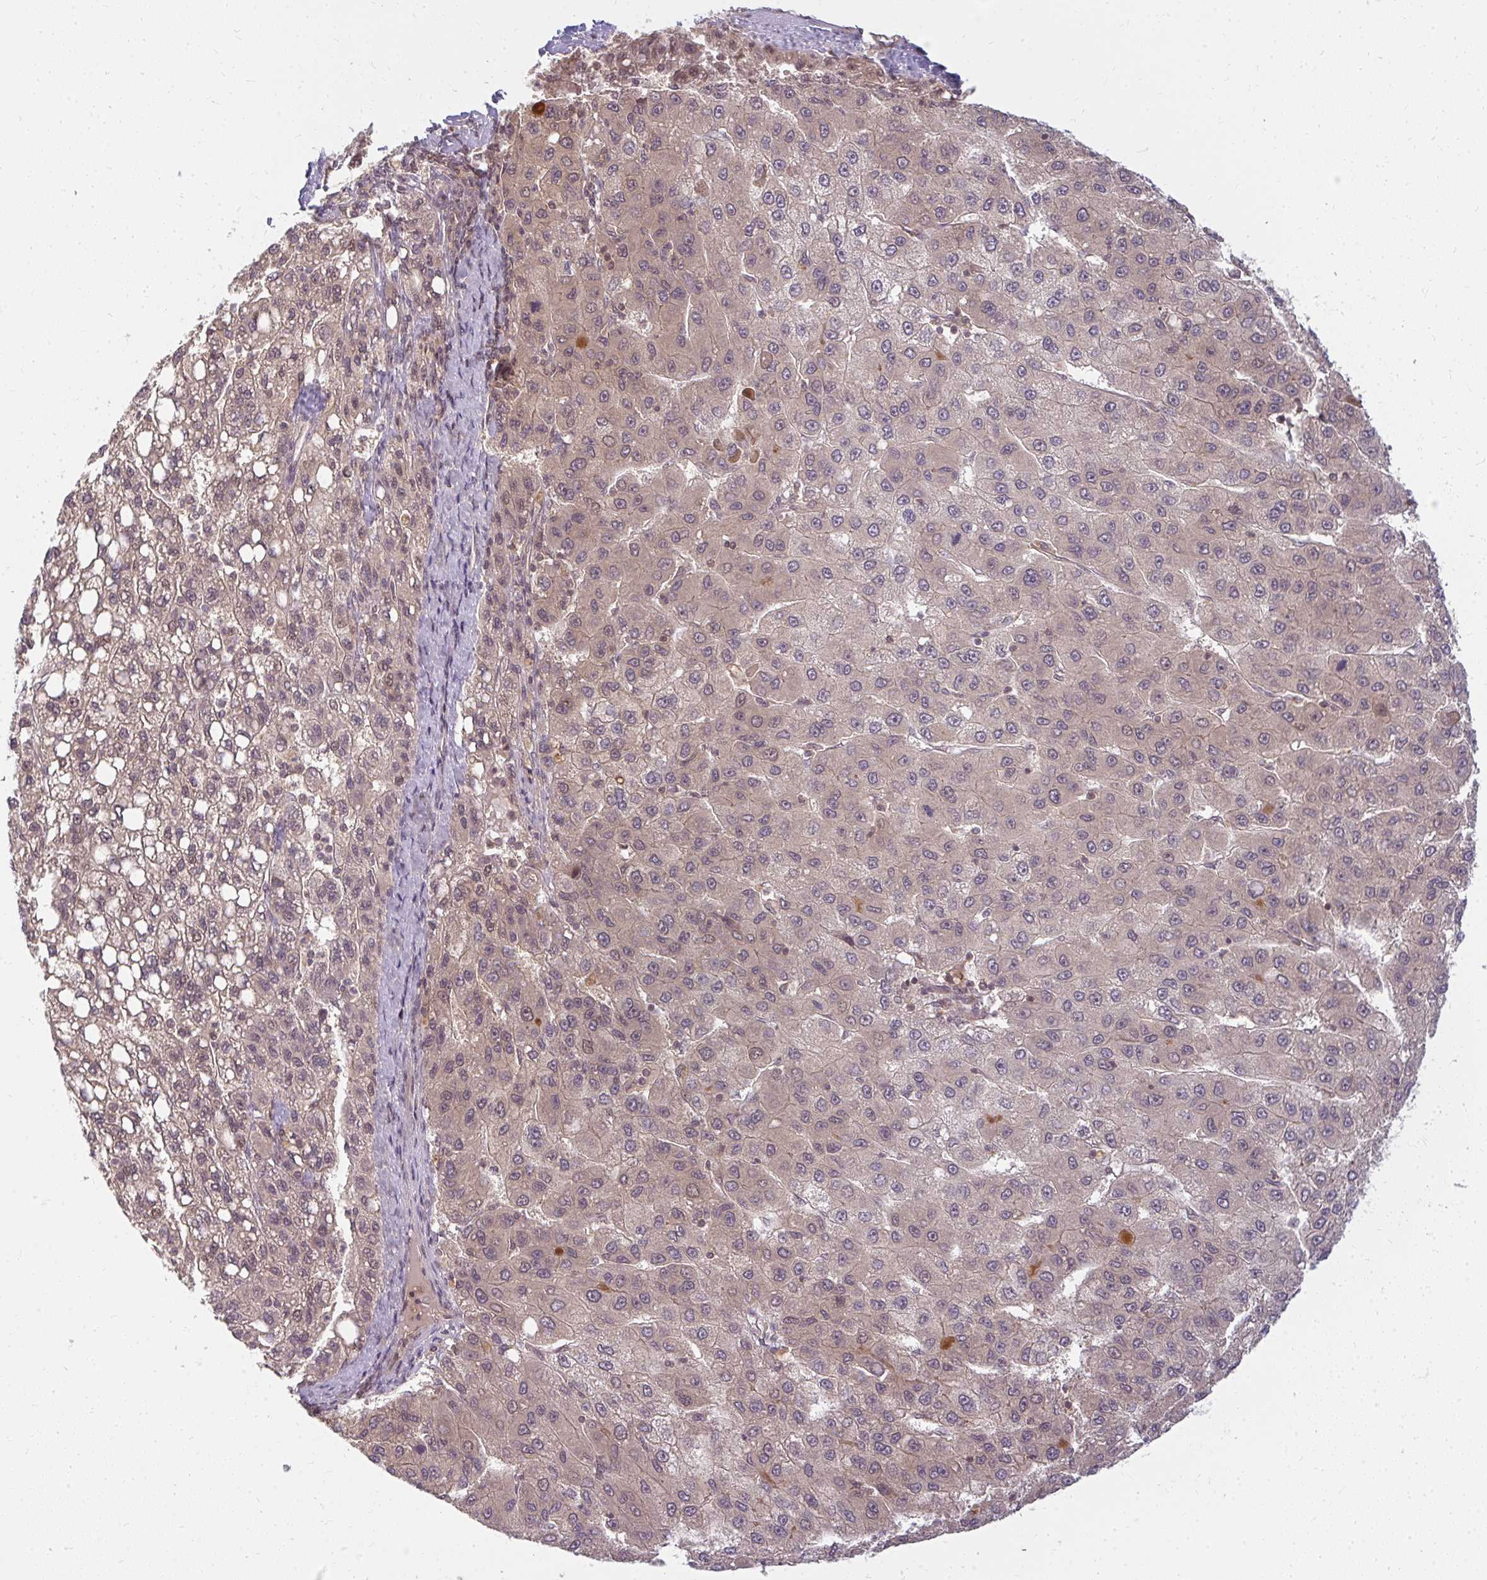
{"staining": {"intensity": "weak", "quantity": "<25%", "location": "cytoplasmic/membranous,nuclear"}, "tissue": "liver cancer", "cell_type": "Tumor cells", "image_type": "cancer", "snomed": [{"axis": "morphology", "description": "Carcinoma, Hepatocellular, NOS"}, {"axis": "topography", "description": "Liver"}], "caption": "Immunohistochemistry (IHC) histopathology image of neoplastic tissue: hepatocellular carcinoma (liver) stained with DAB (3,3'-diaminobenzidine) exhibits no significant protein expression in tumor cells.", "gene": "GTF3C6", "patient": {"sex": "female", "age": 82}}